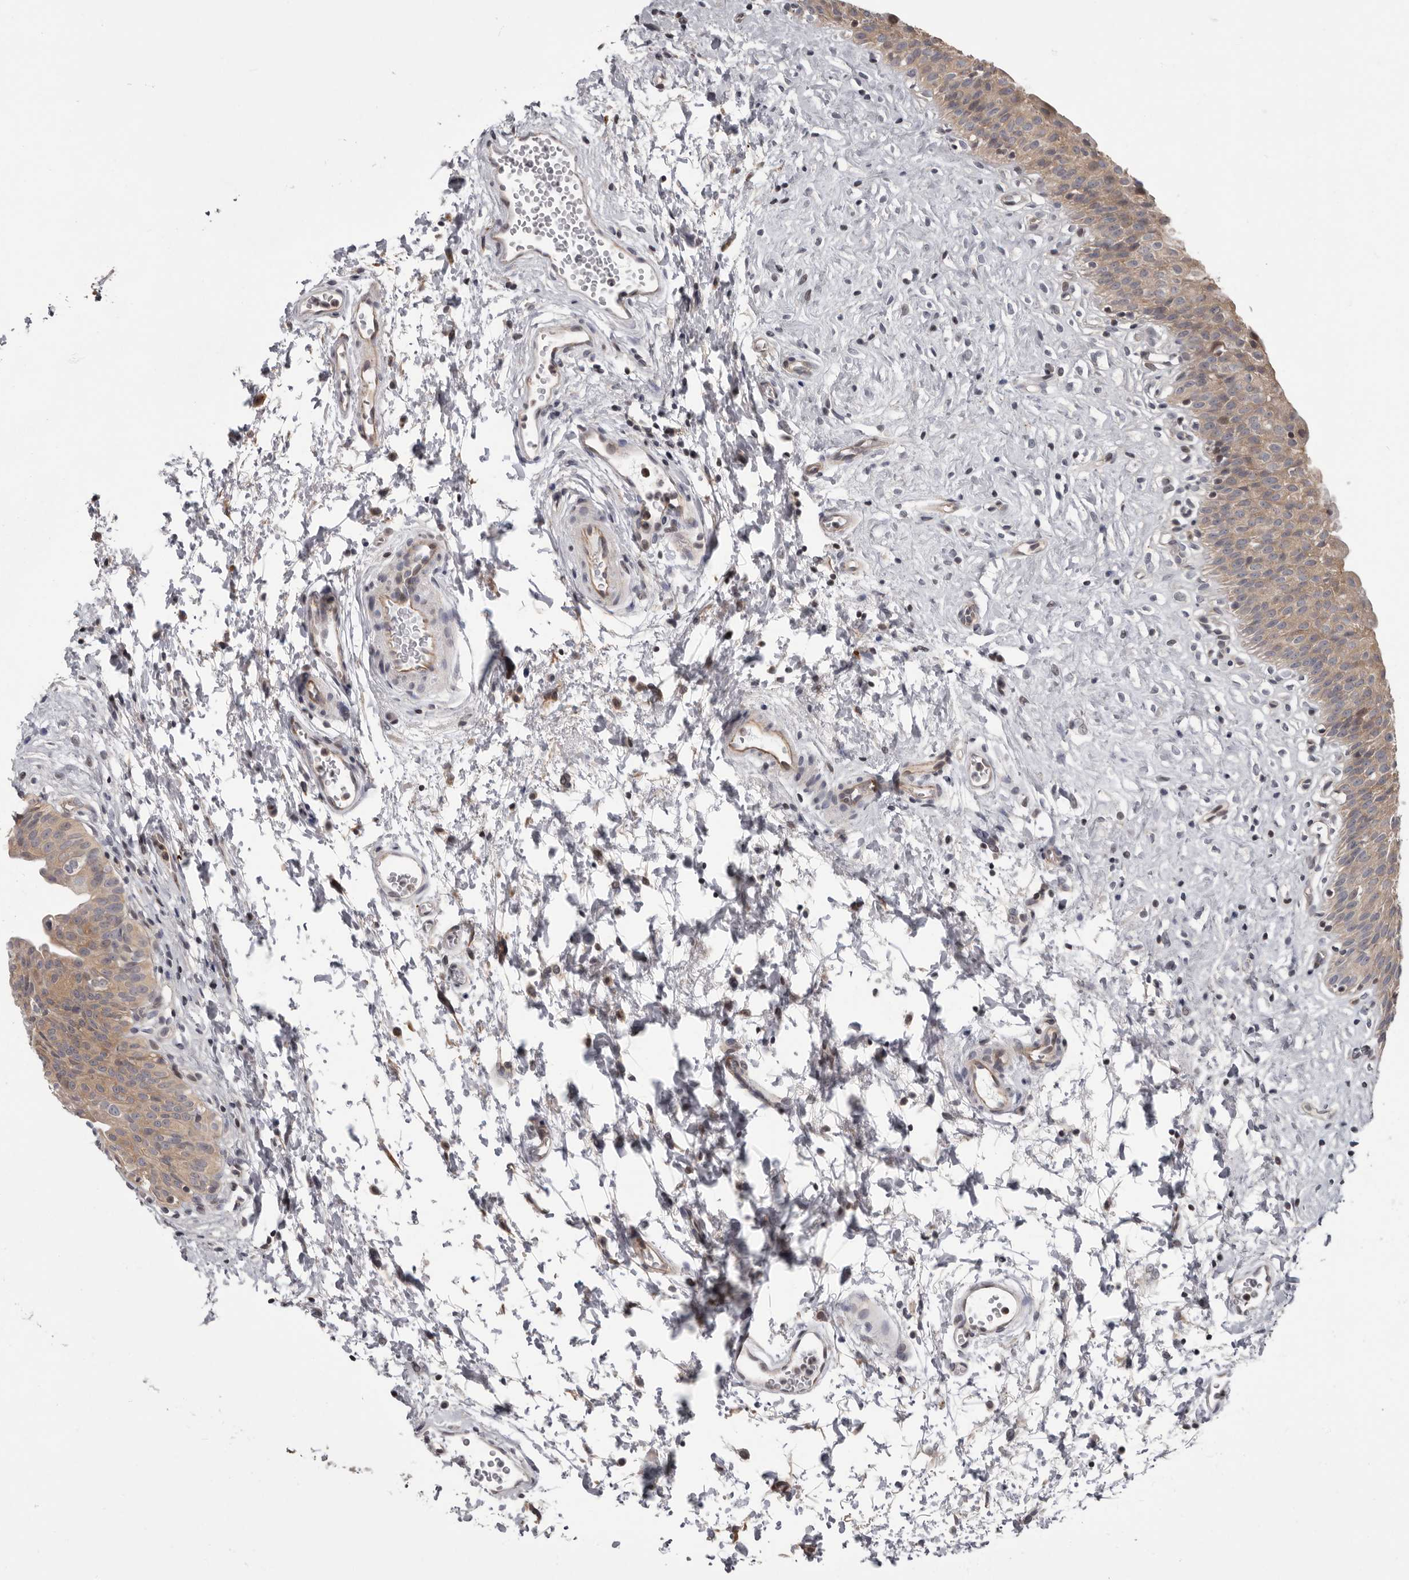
{"staining": {"intensity": "moderate", "quantity": ">75%", "location": "cytoplasmic/membranous"}, "tissue": "urinary bladder", "cell_type": "Urothelial cells", "image_type": "normal", "snomed": [{"axis": "morphology", "description": "Normal tissue, NOS"}, {"axis": "topography", "description": "Urinary bladder"}], "caption": "Urothelial cells reveal medium levels of moderate cytoplasmic/membranous positivity in approximately >75% of cells in normal urinary bladder.", "gene": "FGFR4", "patient": {"sex": "male", "age": 51}}